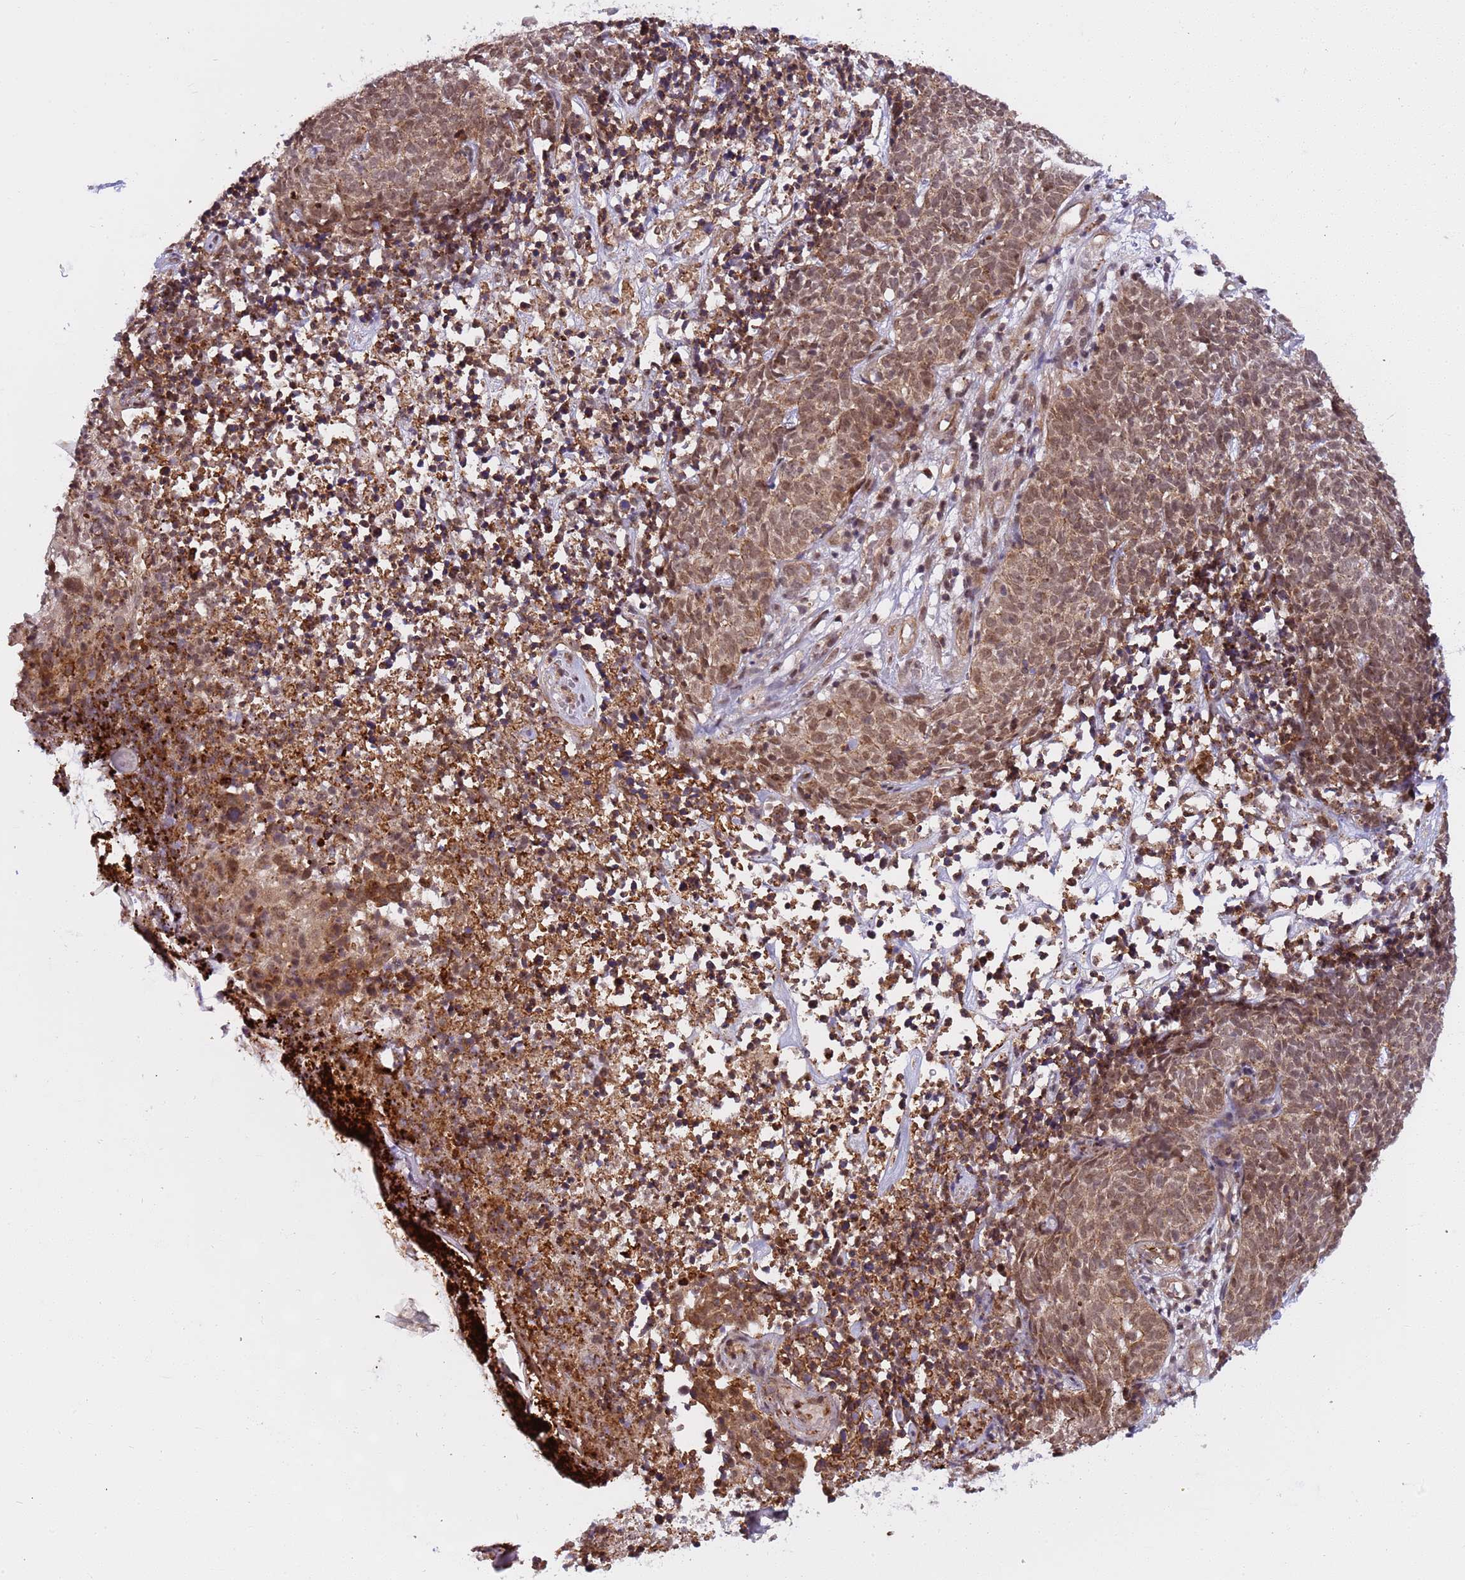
{"staining": {"intensity": "moderate", "quantity": ">75%", "location": "cytoplasmic/membranous,nuclear"}, "tissue": "skin cancer", "cell_type": "Tumor cells", "image_type": "cancer", "snomed": [{"axis": "morphology", "description": "Basal cell carcinoma"}, {"axis": "topography", "description": "Skin"}], "caption": "Protein analysis of basal cell carcinoma (skin) tissue exhibits moderate cytoplasmic/membranous and nuclear positivity in about >75% of tumor cells.", "gene": "EMC2", "patient": {"sex": "female", "age": 84}}